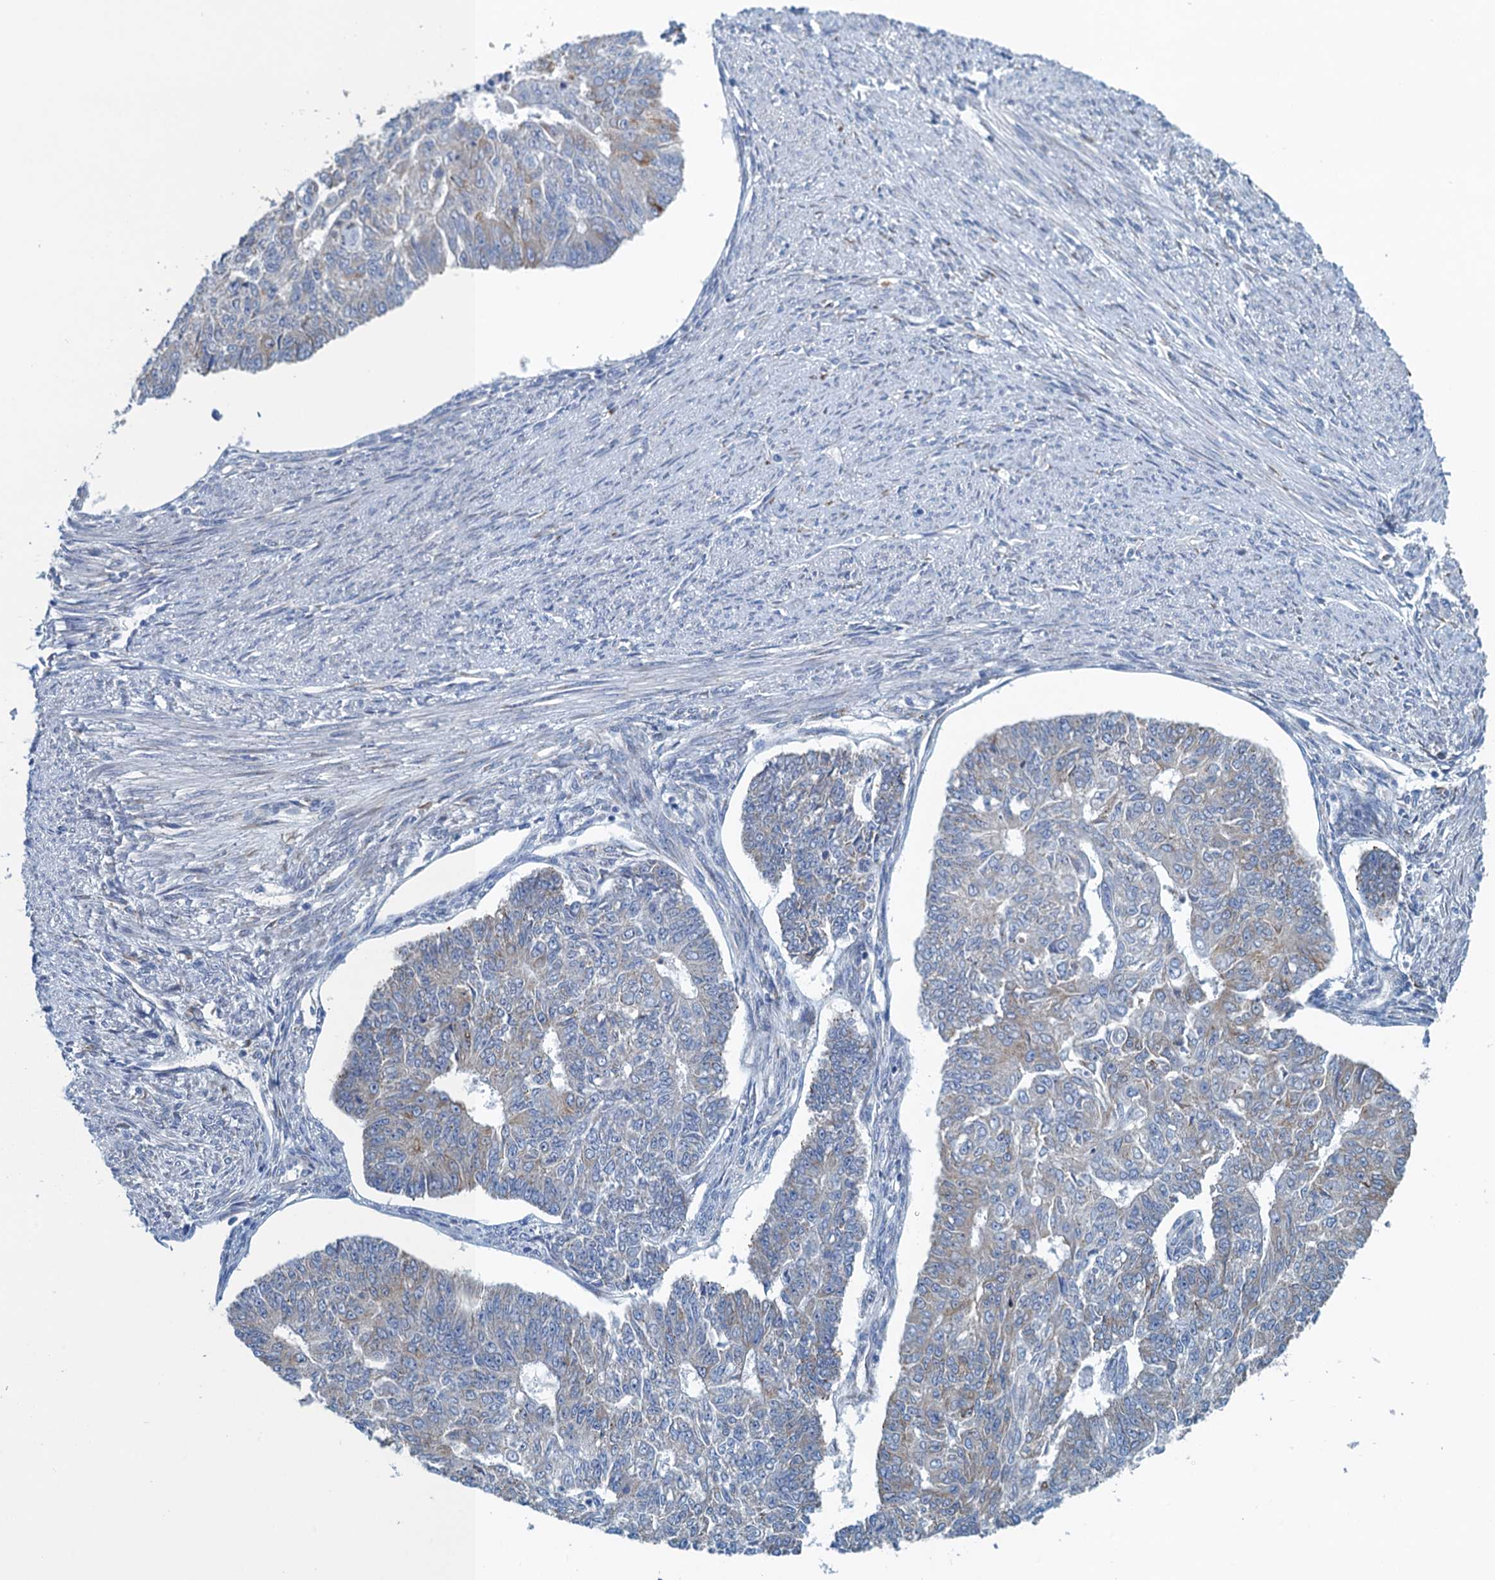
{"staining": {"intensity": "weak", "quantity": "<25%", "location": "cytoplasmic/membranous"}, "tissue": "endometrial cancer", "cell_type": "Tumor cells", "image_type": "cancer", "snomed": [{"axis": "morphology", "description": "Adenocarcinoma, NOS"}, {"axis": "topography", "description": "Endometrium"}], "caption": "A histopathology image of human endometrial cancer (adenocarcinoma) is negative for staining in tumor cells.", "gene": "CBLIF", "patient": {"sex": "female", "age": 32}}